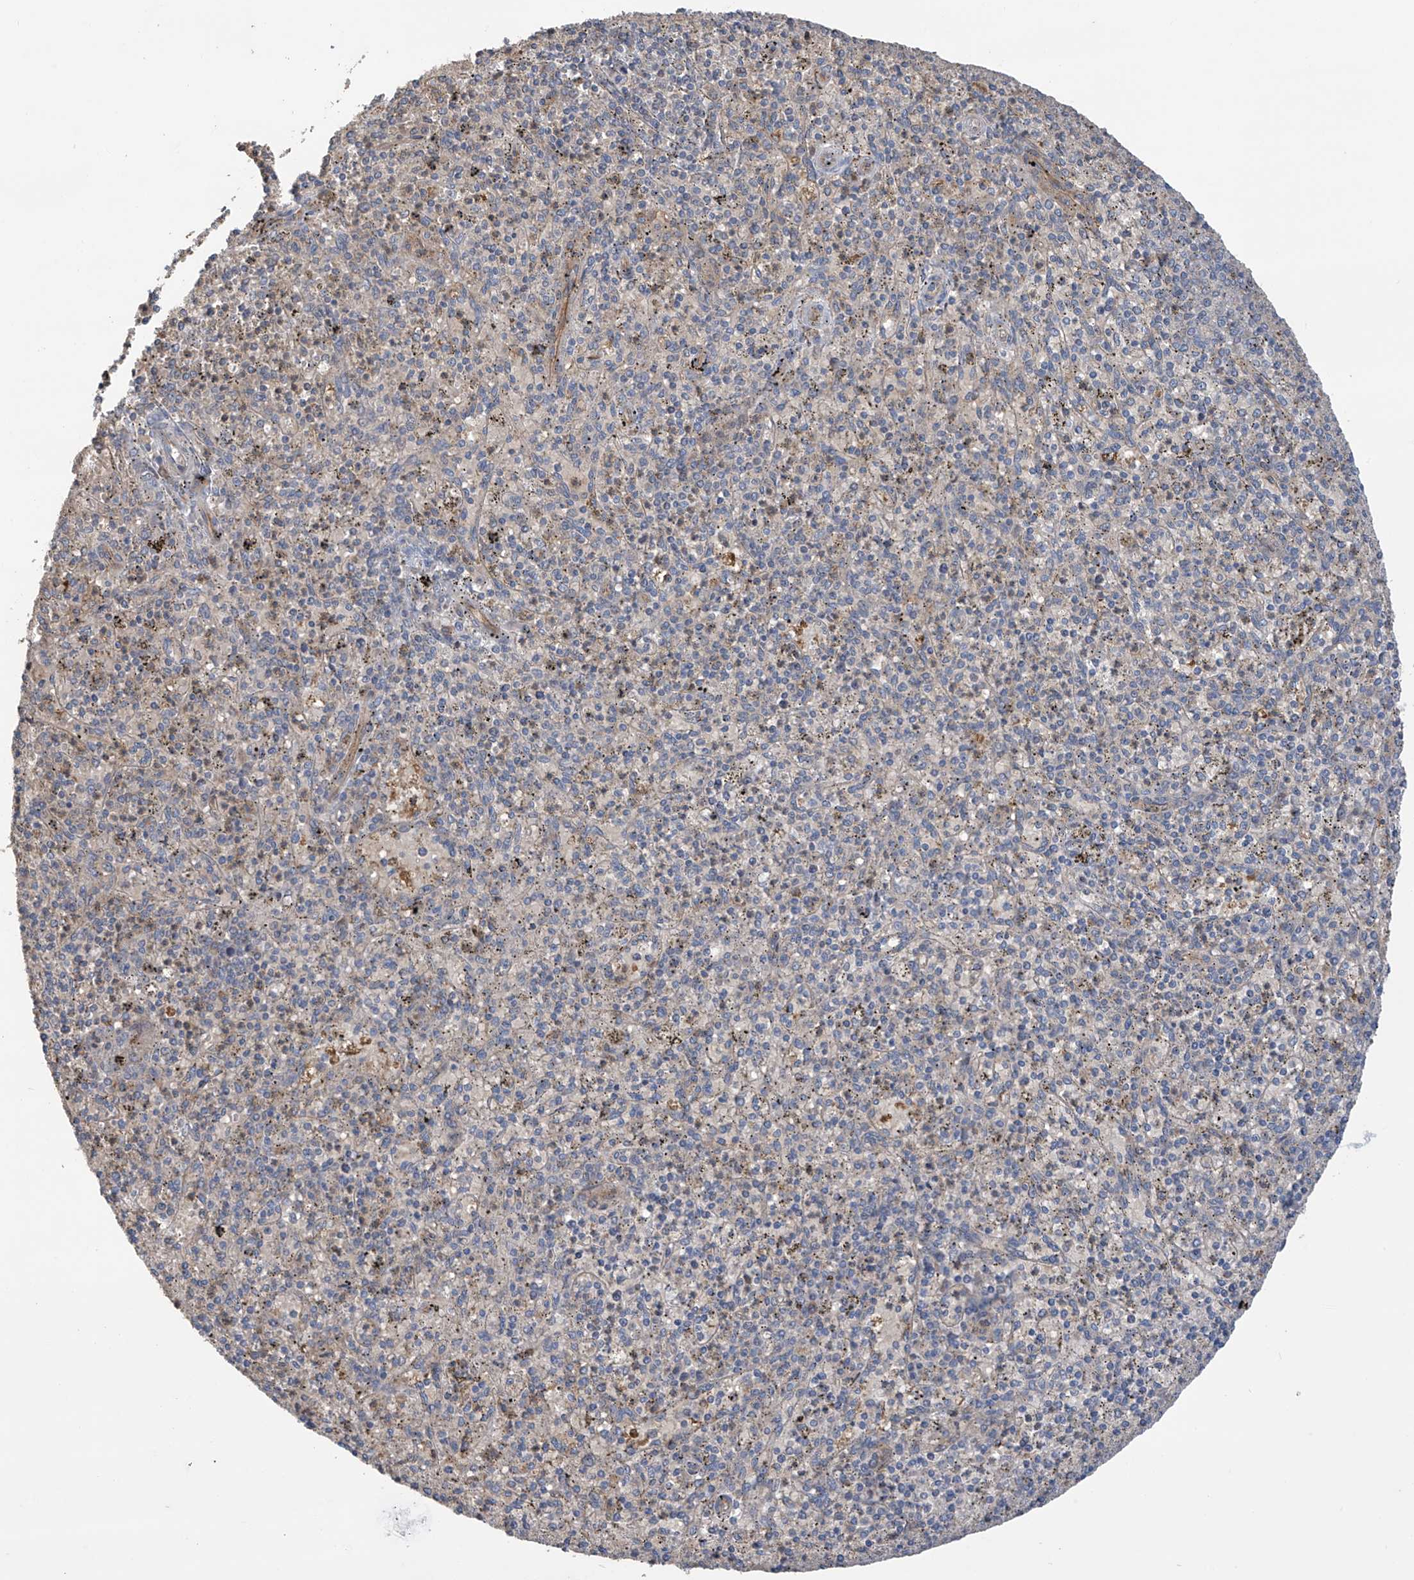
{"staining": {"intensity": "weak", "quantity": "<25%", "location": "cytoplasmic/membranous"}, "tissue": "spleen", "cell_type": "Cells in red pulp", "image_type": "normal", "snomed": [{"axis": "morphology", "description": "Normal tissue, NOS"}, {"axis": "topography", "description": "Spleen"}], "caption": "Immunohistochemistry (IHC) photomicrograph of normal spleen: spleen stained with DAB shows no significant protein staining in cells in red pulp.", "gene": "PHACTR4", "patient": {"sex": "male", "age": 72}}